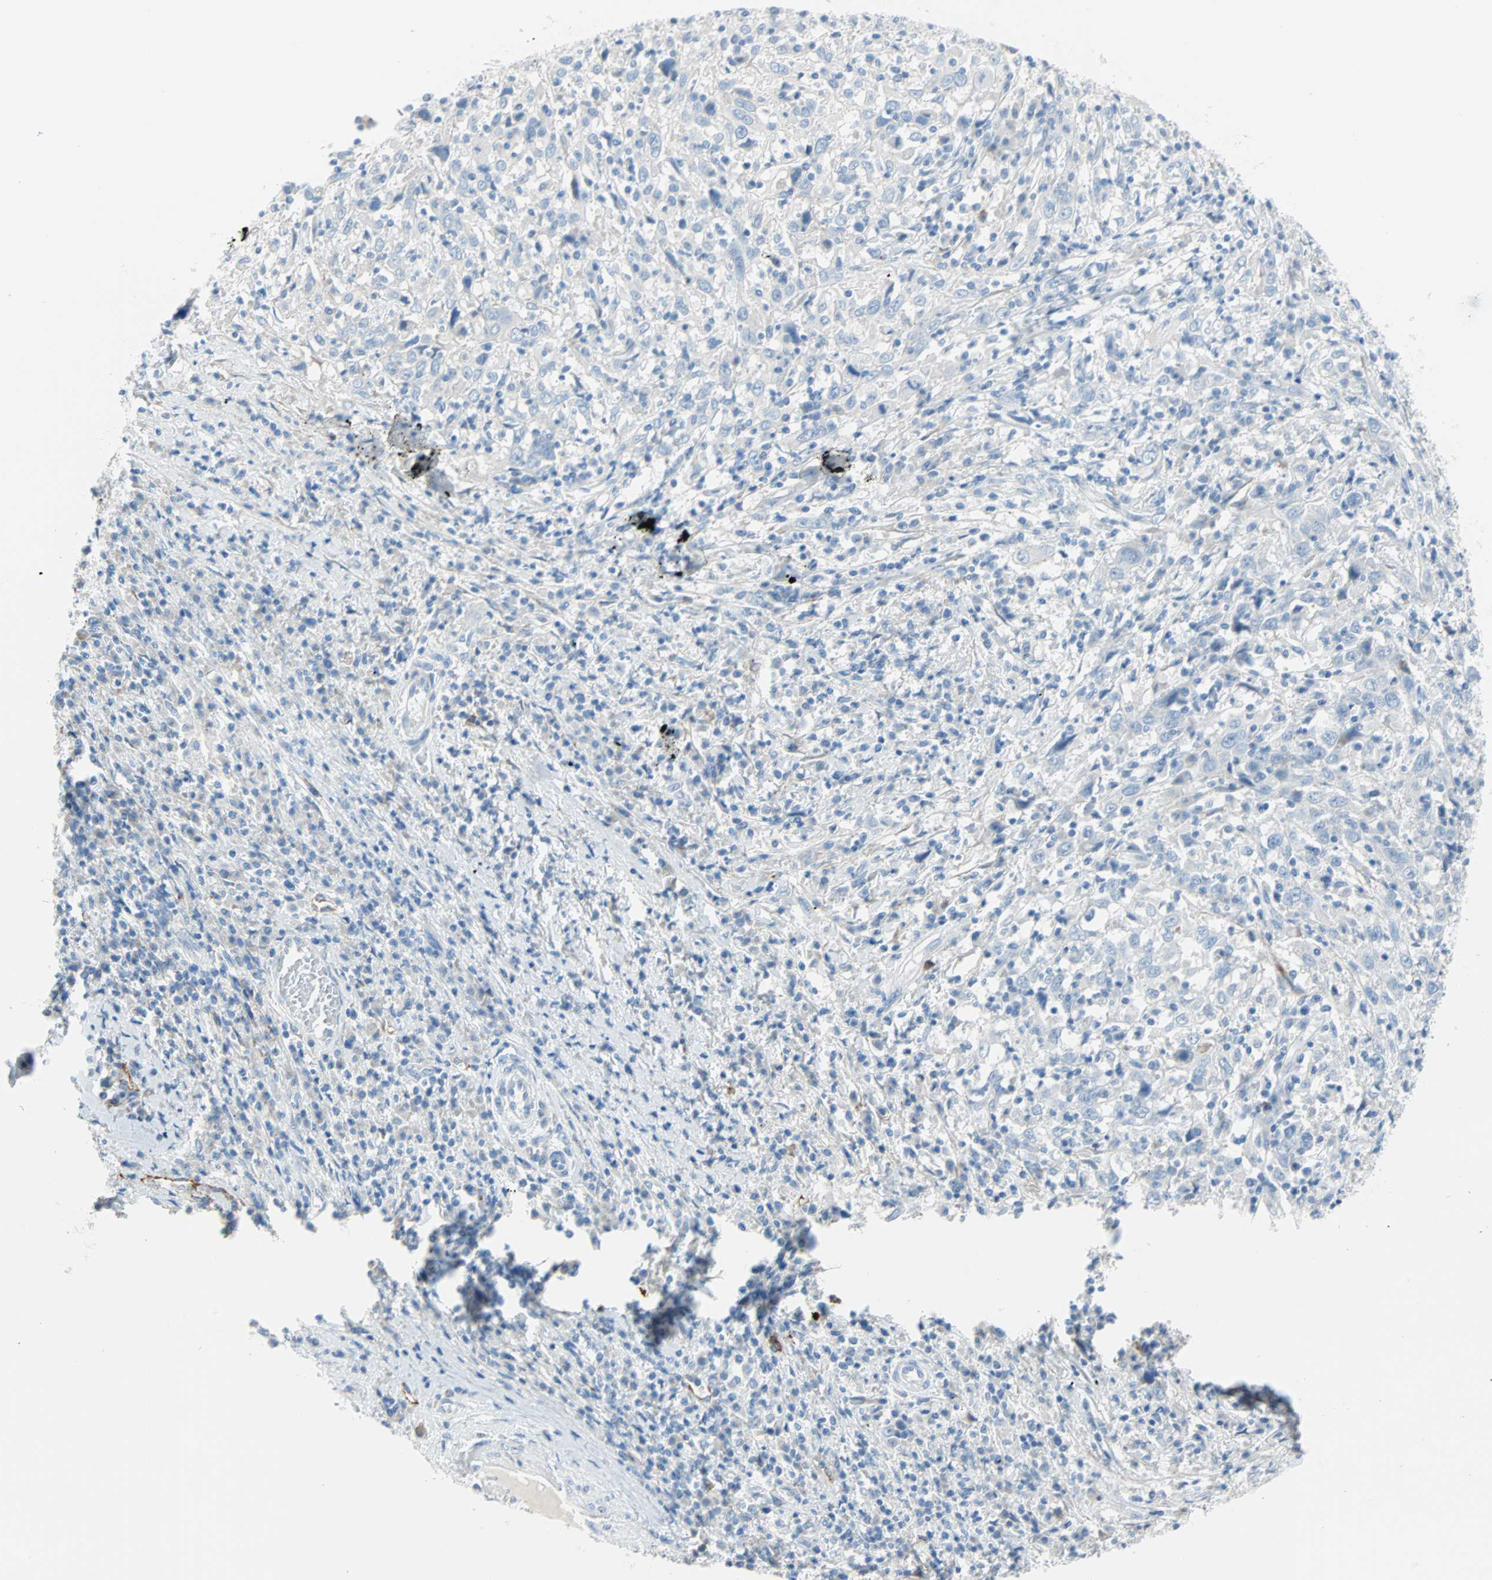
{"staining": {"intensity": "negative", "quantity": "none", "location": "none"}, "tissue": "cervical cancer", "cell_type": "Tumor cells", "image_type": "cancer", "snomed": [{"axis": "morphology", "description": "Squamous cell carcinoma, NOS"}, {"axis": "topography", "description": "Cervix"}], "caption": "Immunohistochemistry of human squamous cell carcinoma (cervical) exhibits no positivity in tumor cells.", "gene": "PDPN", "patient": {"sex": "female", "age": 46}}